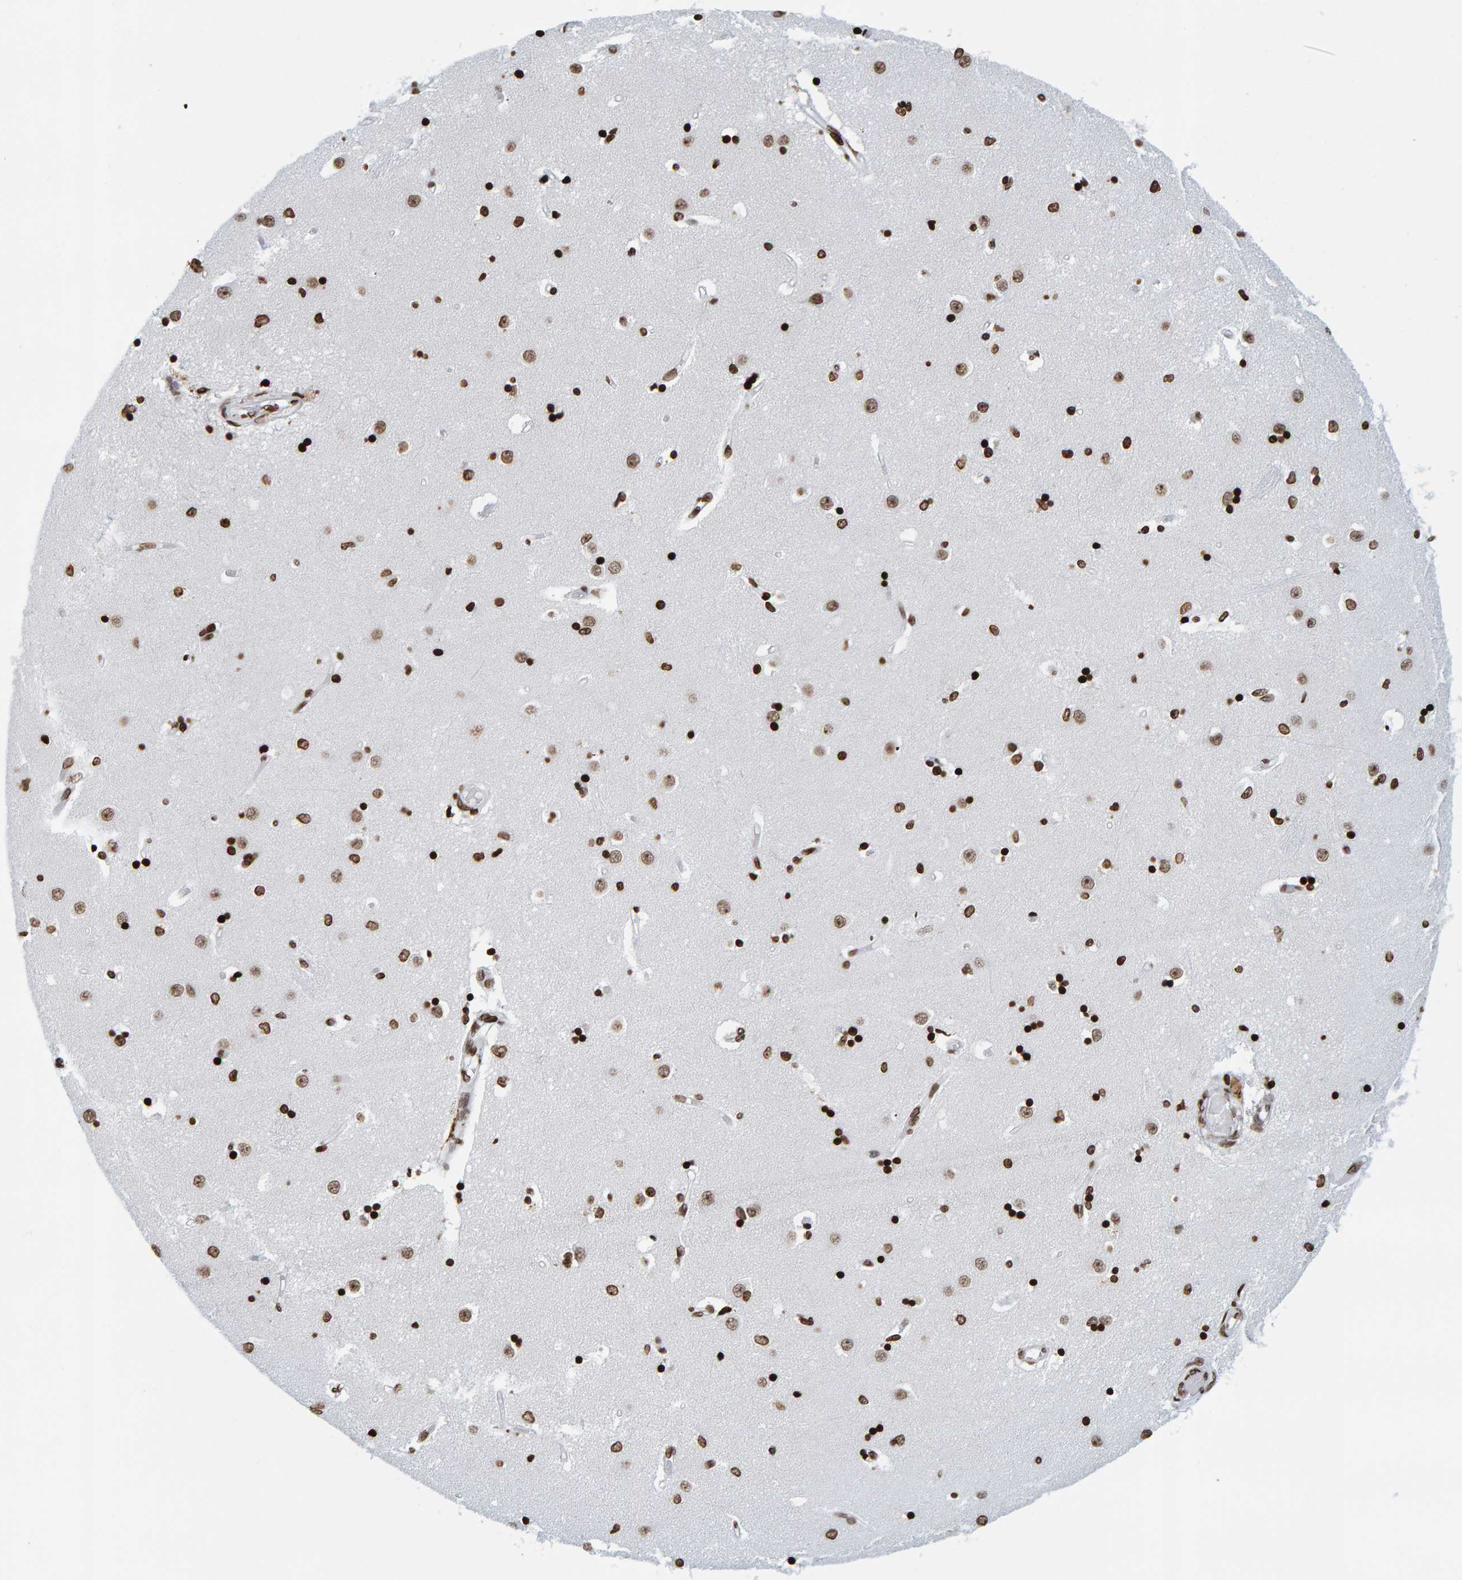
{"staining": {"intensity": "strong", "quantity": ">75%", "location": "nuclear"}, "tissue": "caudate", "cell_type": "Glial cells", "image_type": "normal", "snomed": [{"axis": "morphology", "description": "Normal tissue, NOS"}, {"axis": "topography", "description": "Lateral ventricle wall"}], "caption": "IHC image of benign caudate: caudate stained using IHC reveals high levels of strong protein expression localized specifically in the nuclear of glial cells, appearing as a nuclear brown color.", "gene": "BRF2", "patient": {"sex": "male", "age": 45}}